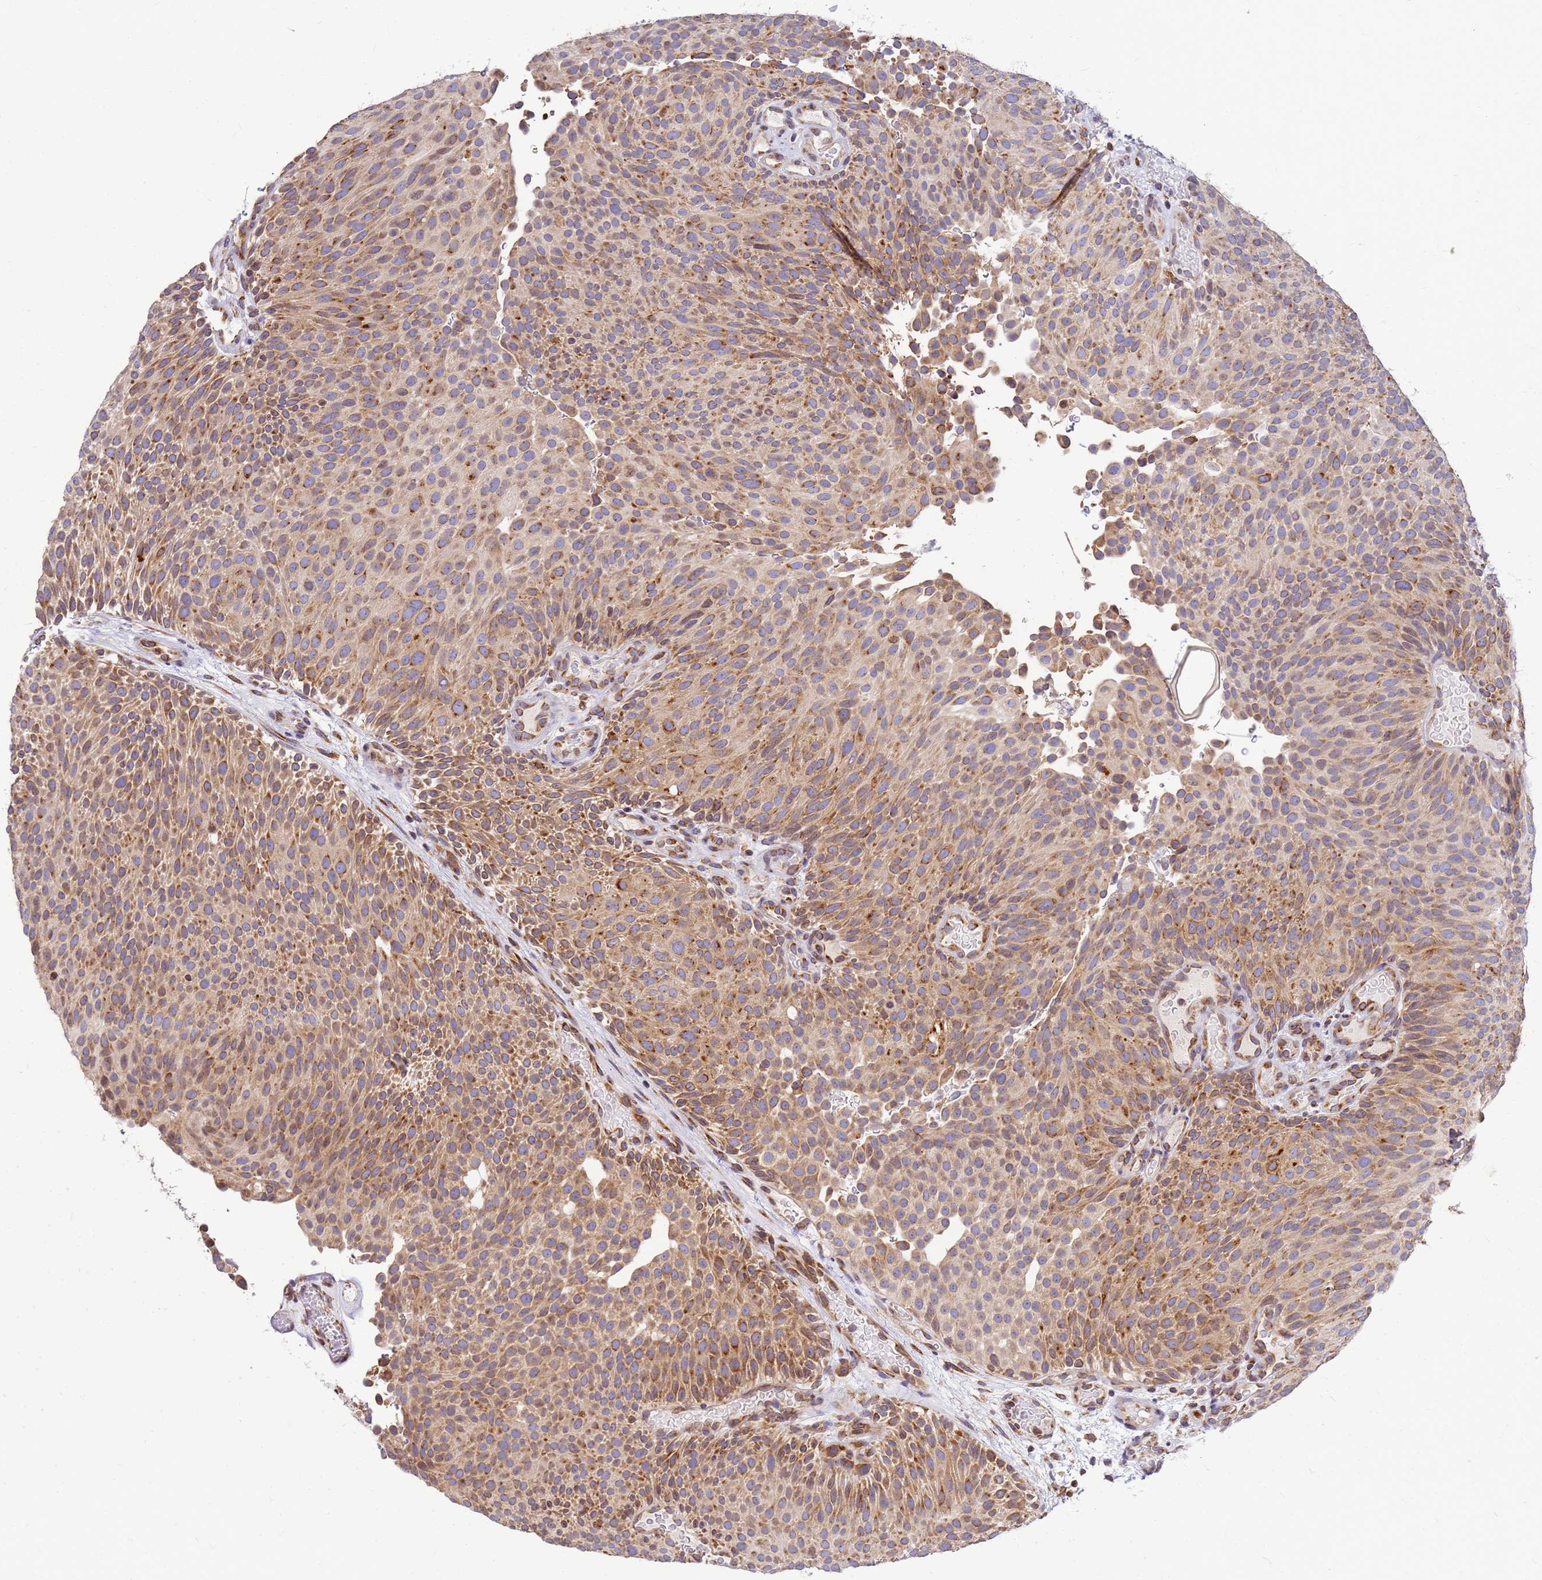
{"staining": {"intensity": "moderate", "quantity": ">75%", "location": "cytoplasmic/membranous"}, "tissue": "urothelial cancer", "cell_type": "Tumor cells", "image_type": "cancer", "snomed": [{"axis": "morphology", "description": "Urothelial carcinoma, Low grade"}, {"axis": "topography", "description": "Urinary bladder"}], "caption": "High-magnification brightfield microscopy of low-grade urothelial carcinoma stained with DAB (3,3'-diaminobenzidine) (brown) and counterstained with hematoxylin (blue). tumor cells exhibit moderate cytoplasmic/membranous positivity is seen in approximately>75% of cells.", "gene": "SSR4", "patient": {"sex": "male", "age": 78}}